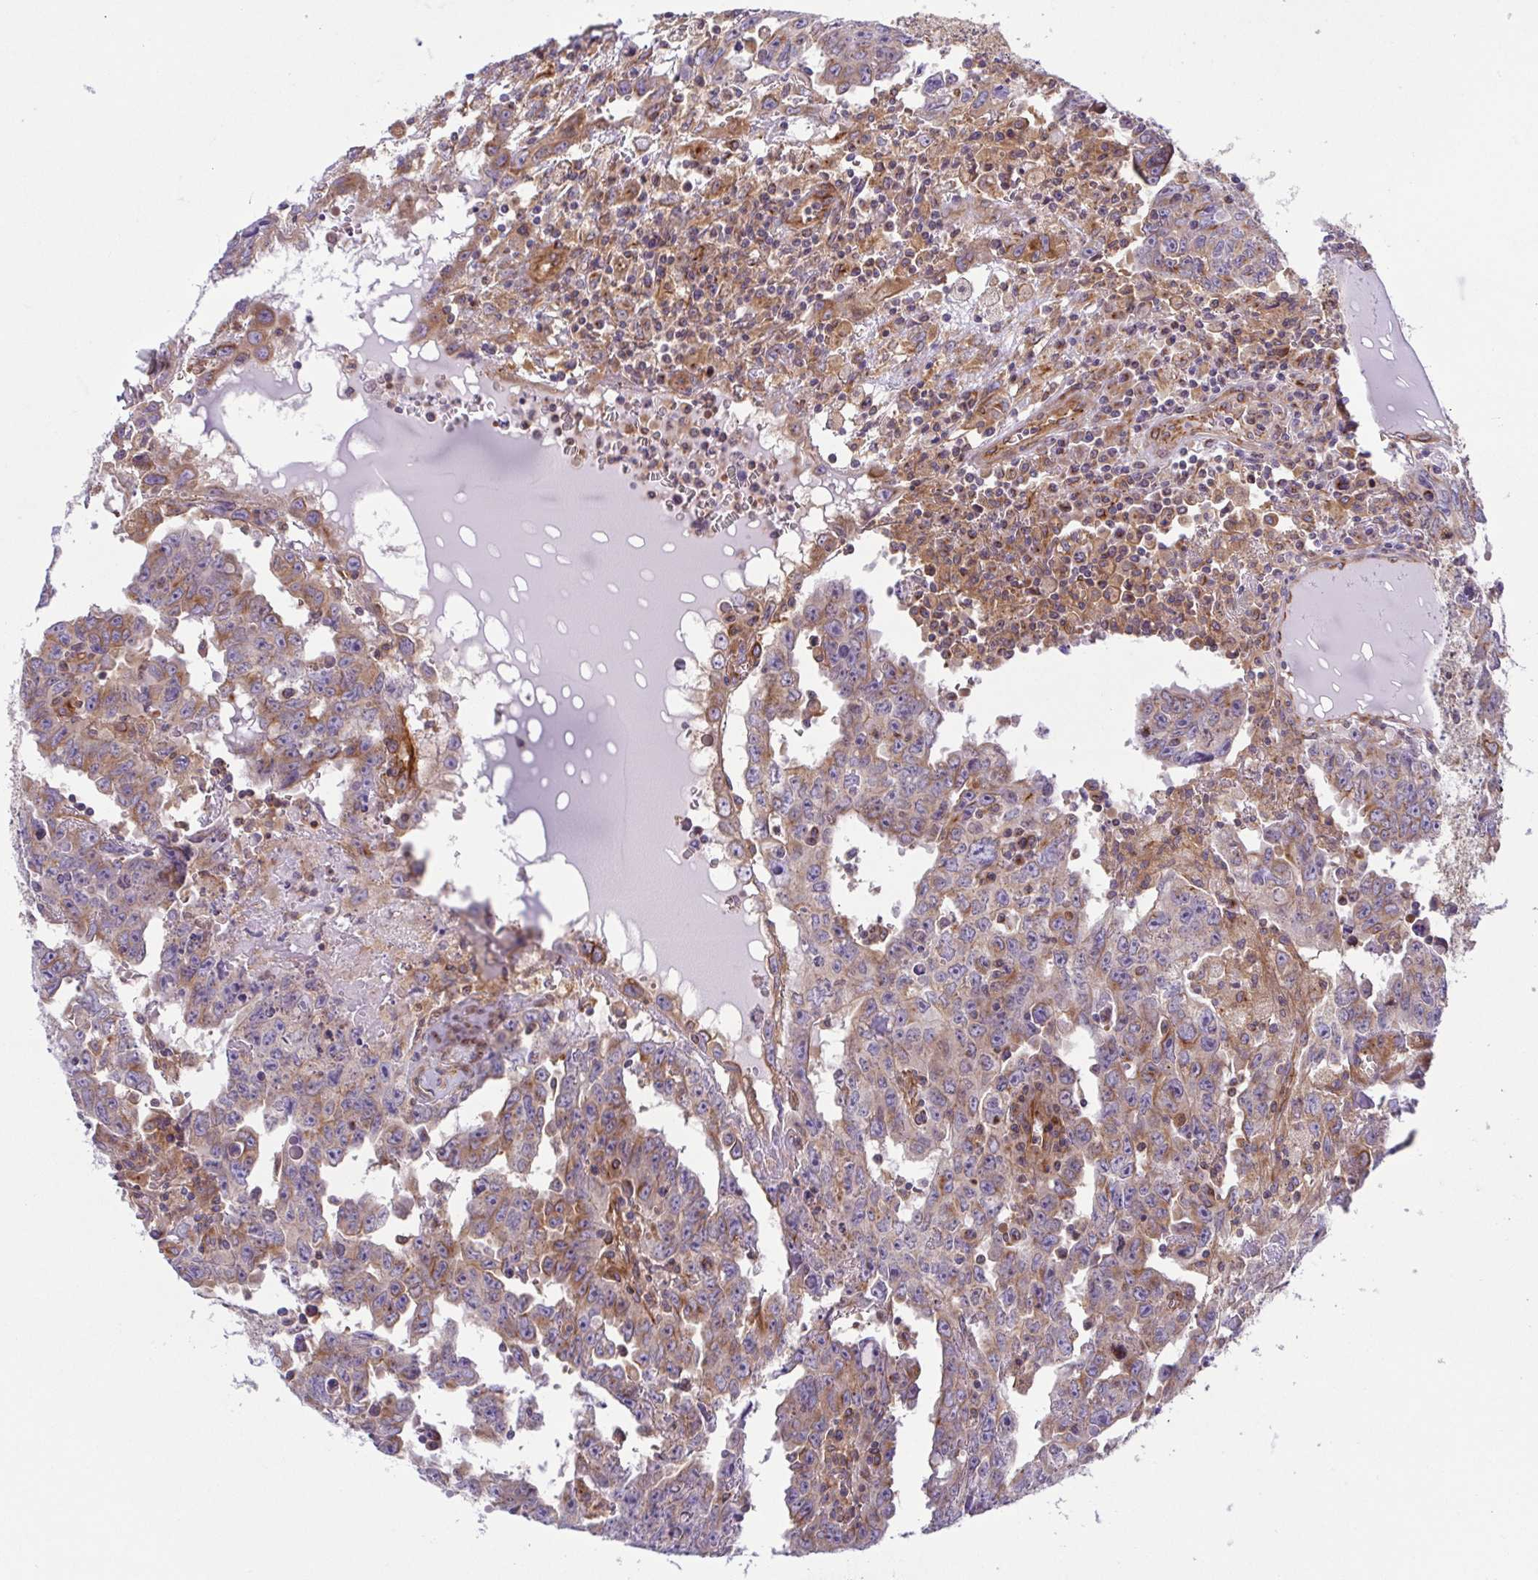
{"staining": {"intensity": "moderate", "quantity": "<25%", "location": "cytoplasmic/membranous"}, "tissue": "testis cancer", "cell_type": "Tumor cells", "image_type": "cancer", "snomed": [{"axis": "morphology", "description": "Carcinoma, Embryonal, NOS"}, {"axis": "topography", "description": "Testis"}], "caption": "Immunohistochemistry micrograph of neoplastic tissue: human testis cancer (embryonal carcinoma) stained using IHC reveals low levels of moderate protein expression localized specifically in the cytoplasmic/membranous of tumor cells, appearing as a cytoplasmic/membranous brown color.", "gene": "KIF5B", "patient": {"sex": "male", "age": 22}}